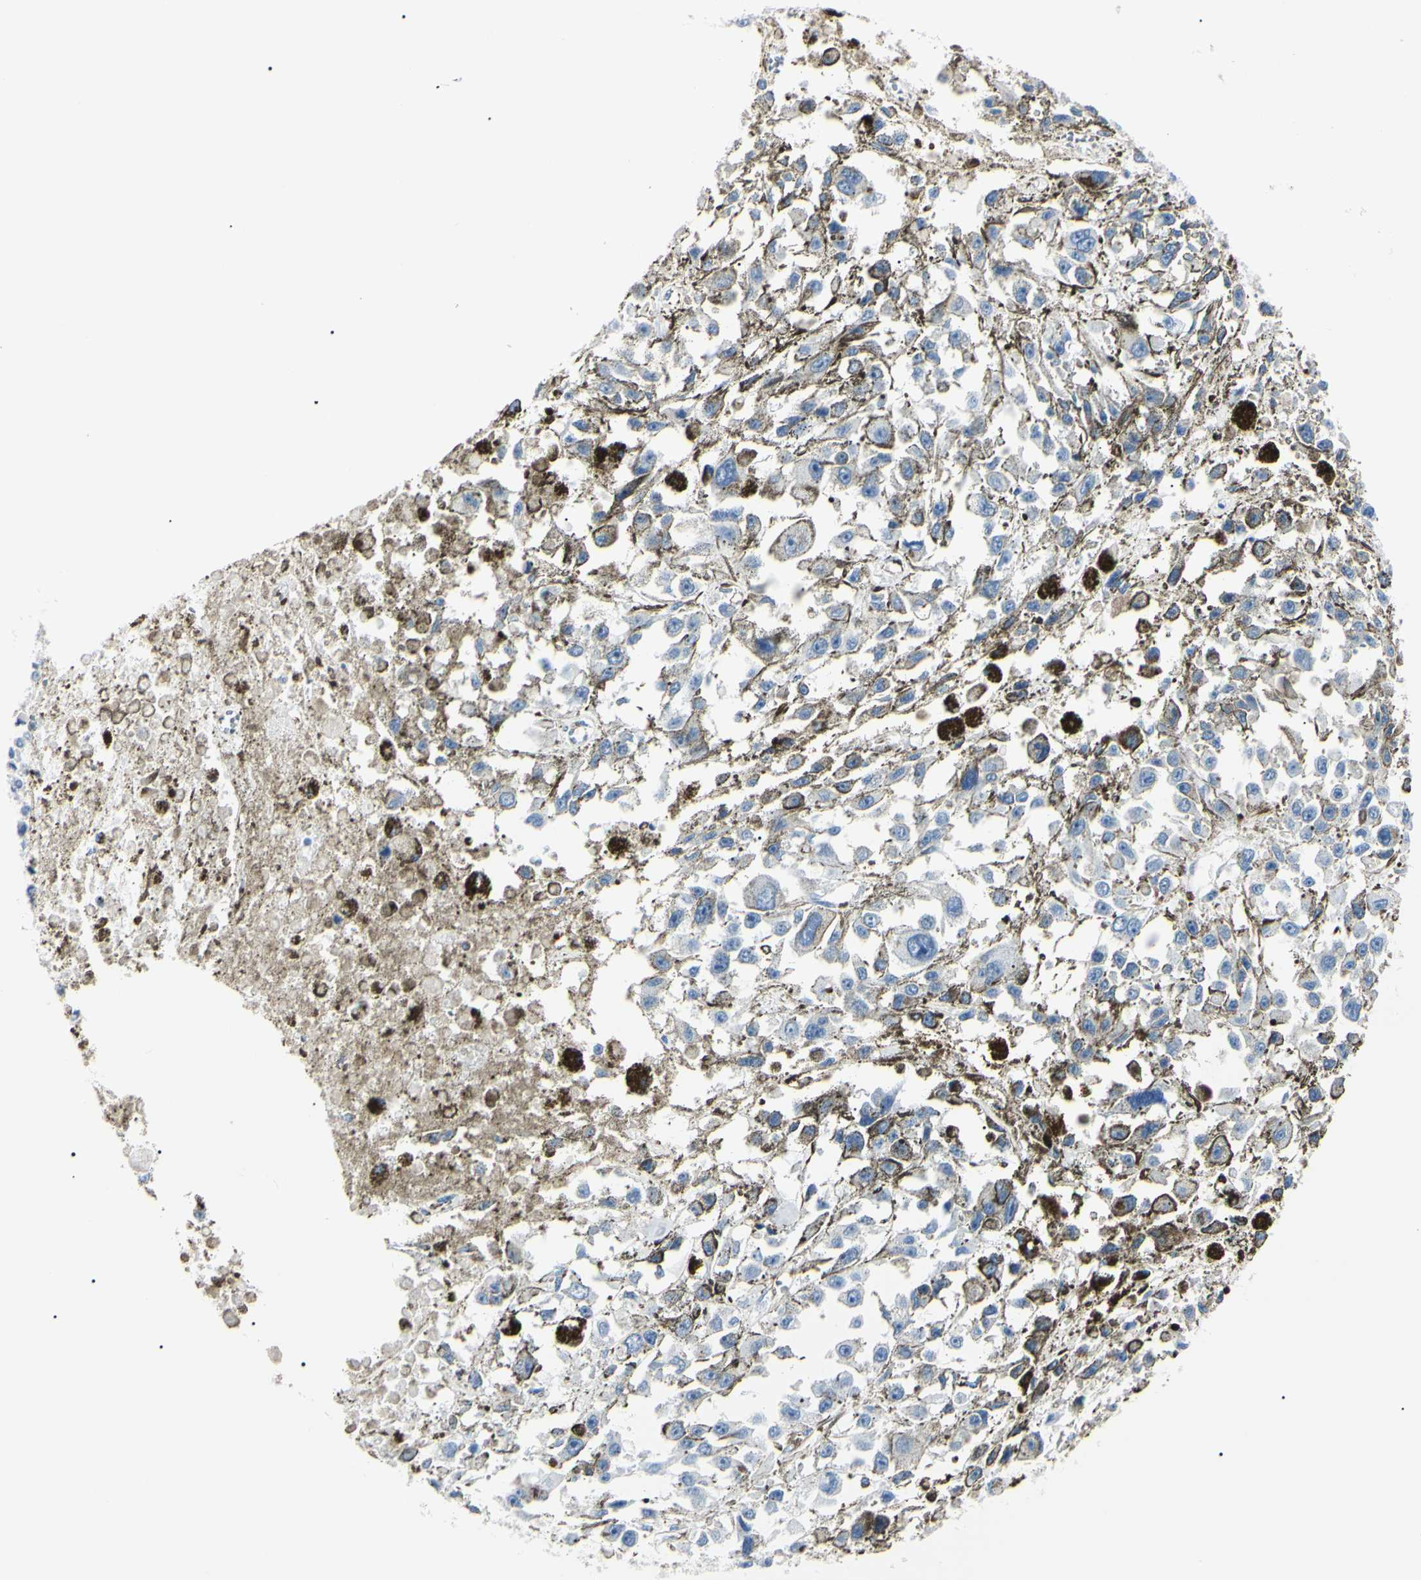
{"staining": {"intensity": "negative", "quantity": "none", "location": "none"}, "tissue": "melanoma", "cell_type": "Tumor cells", "image_type": "cancer", "snomed": [{"axis": "morphology", "description": "Malignant melanoma, Metastatic site"}, {"axis": "topography", "description": "Lymph node"}], "caption": "This is a histopathology image of immunohistochemistry (IHC) staining of malignant melanoma (metastatic site), which shows no expression in tumor cells.", "gene": "CA2", "patient": {"sex": "male", "age": 59}}